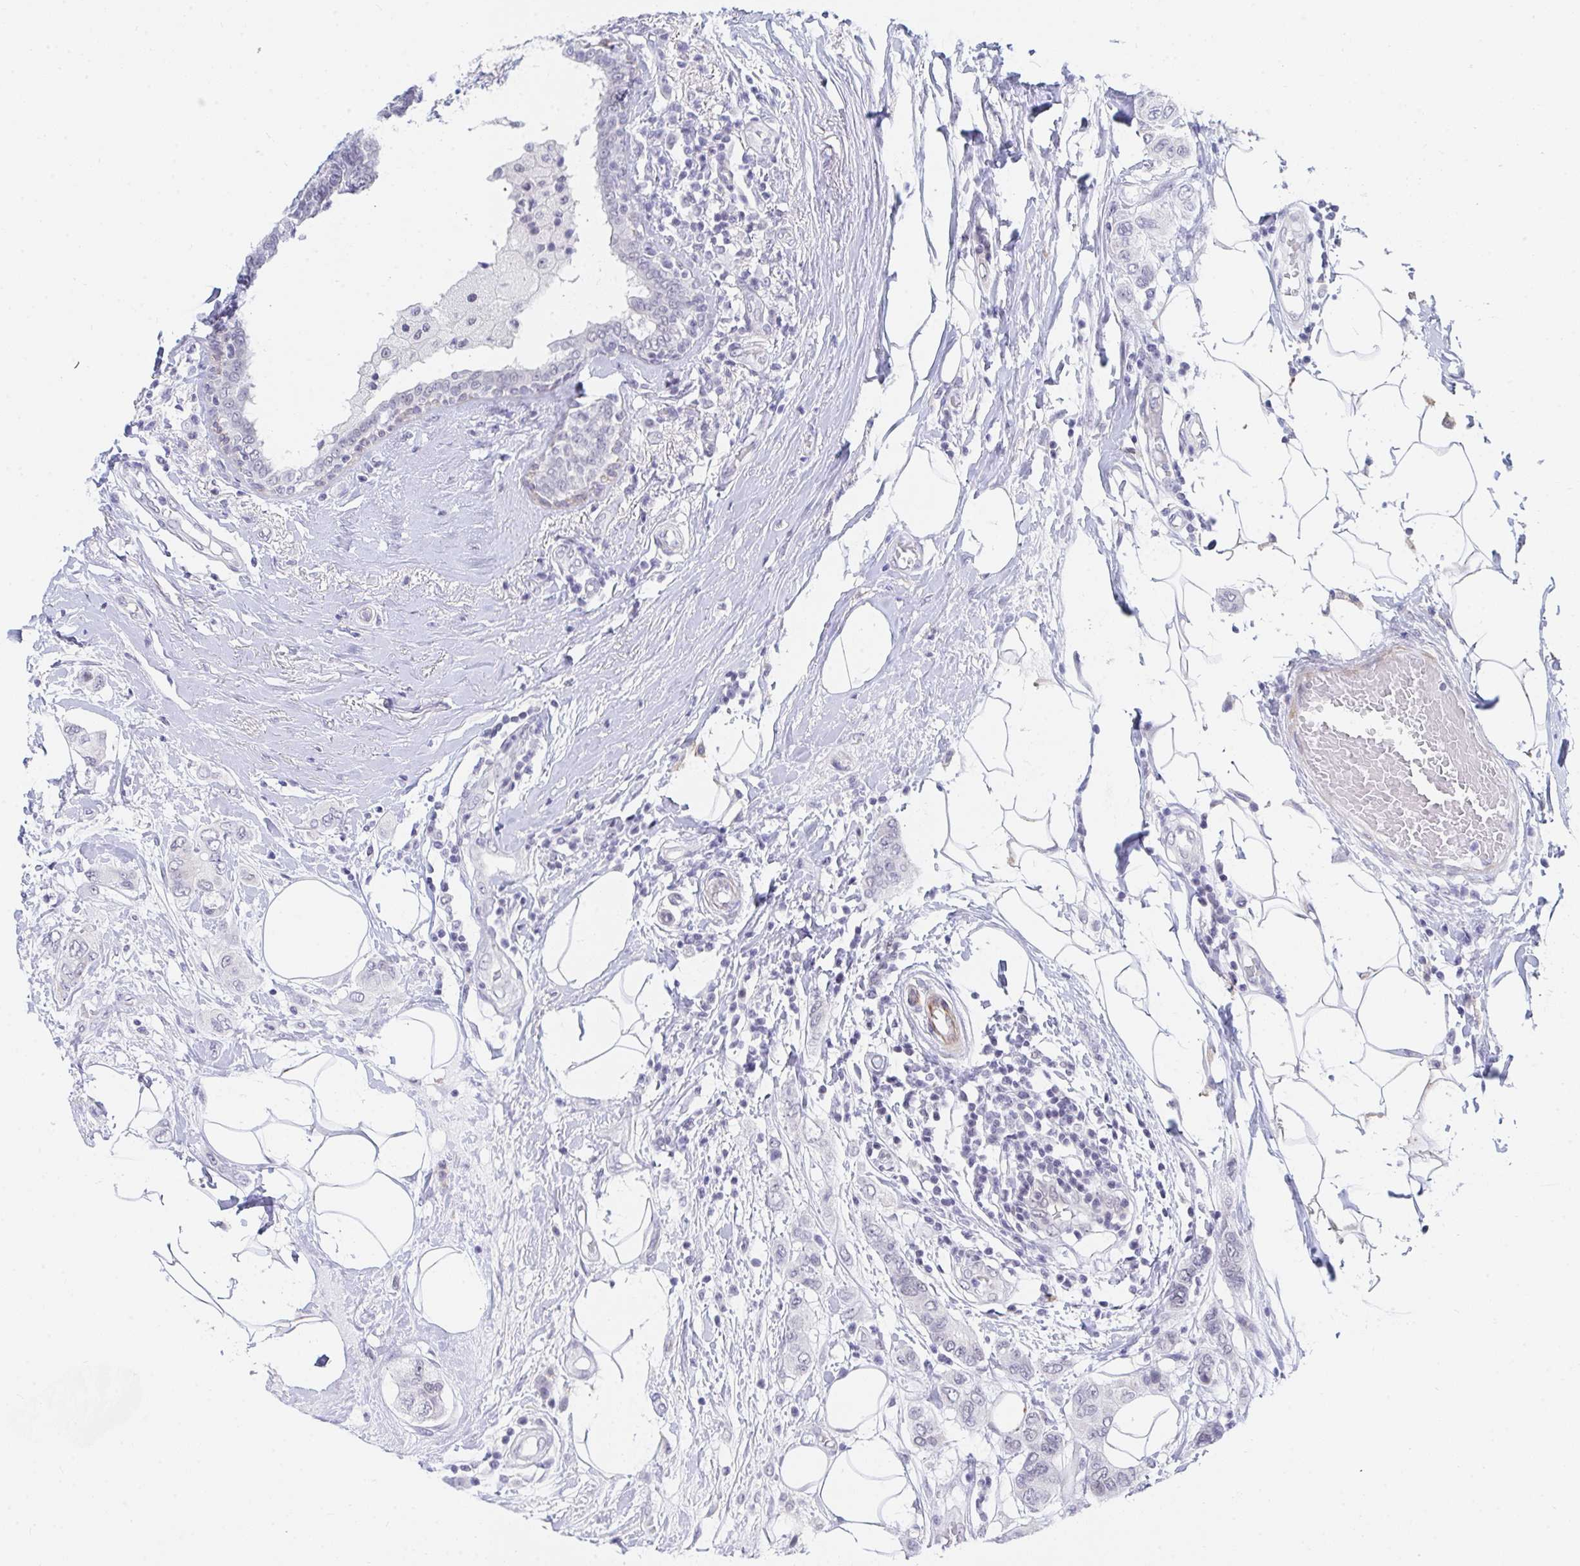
{"staining": {"intensity": "negative", "quantity": "none", "location": "none"}, "tissue": "breast cancer", "cell_type": "Tumor cells", "image_type": "cancer", "snomed": [{"axis": "morphology", "description": "Lobular carcinoma"}, {"axis": "topography", "description": "Breast"}], "caption": "High magnification brightfield microscopy of breast cancer (lobular carcinoma) stained with DAB (brown) and counterstained with hematoxylin (blue): tumor cells show no significant expression. Brightfield microscopy of immunohistochemistry stained with DAB (brown) and hematoxylin (blue), captured at high magnification.", "gene": "DAOA", "patient": {"sex": "female", "age": 51}}